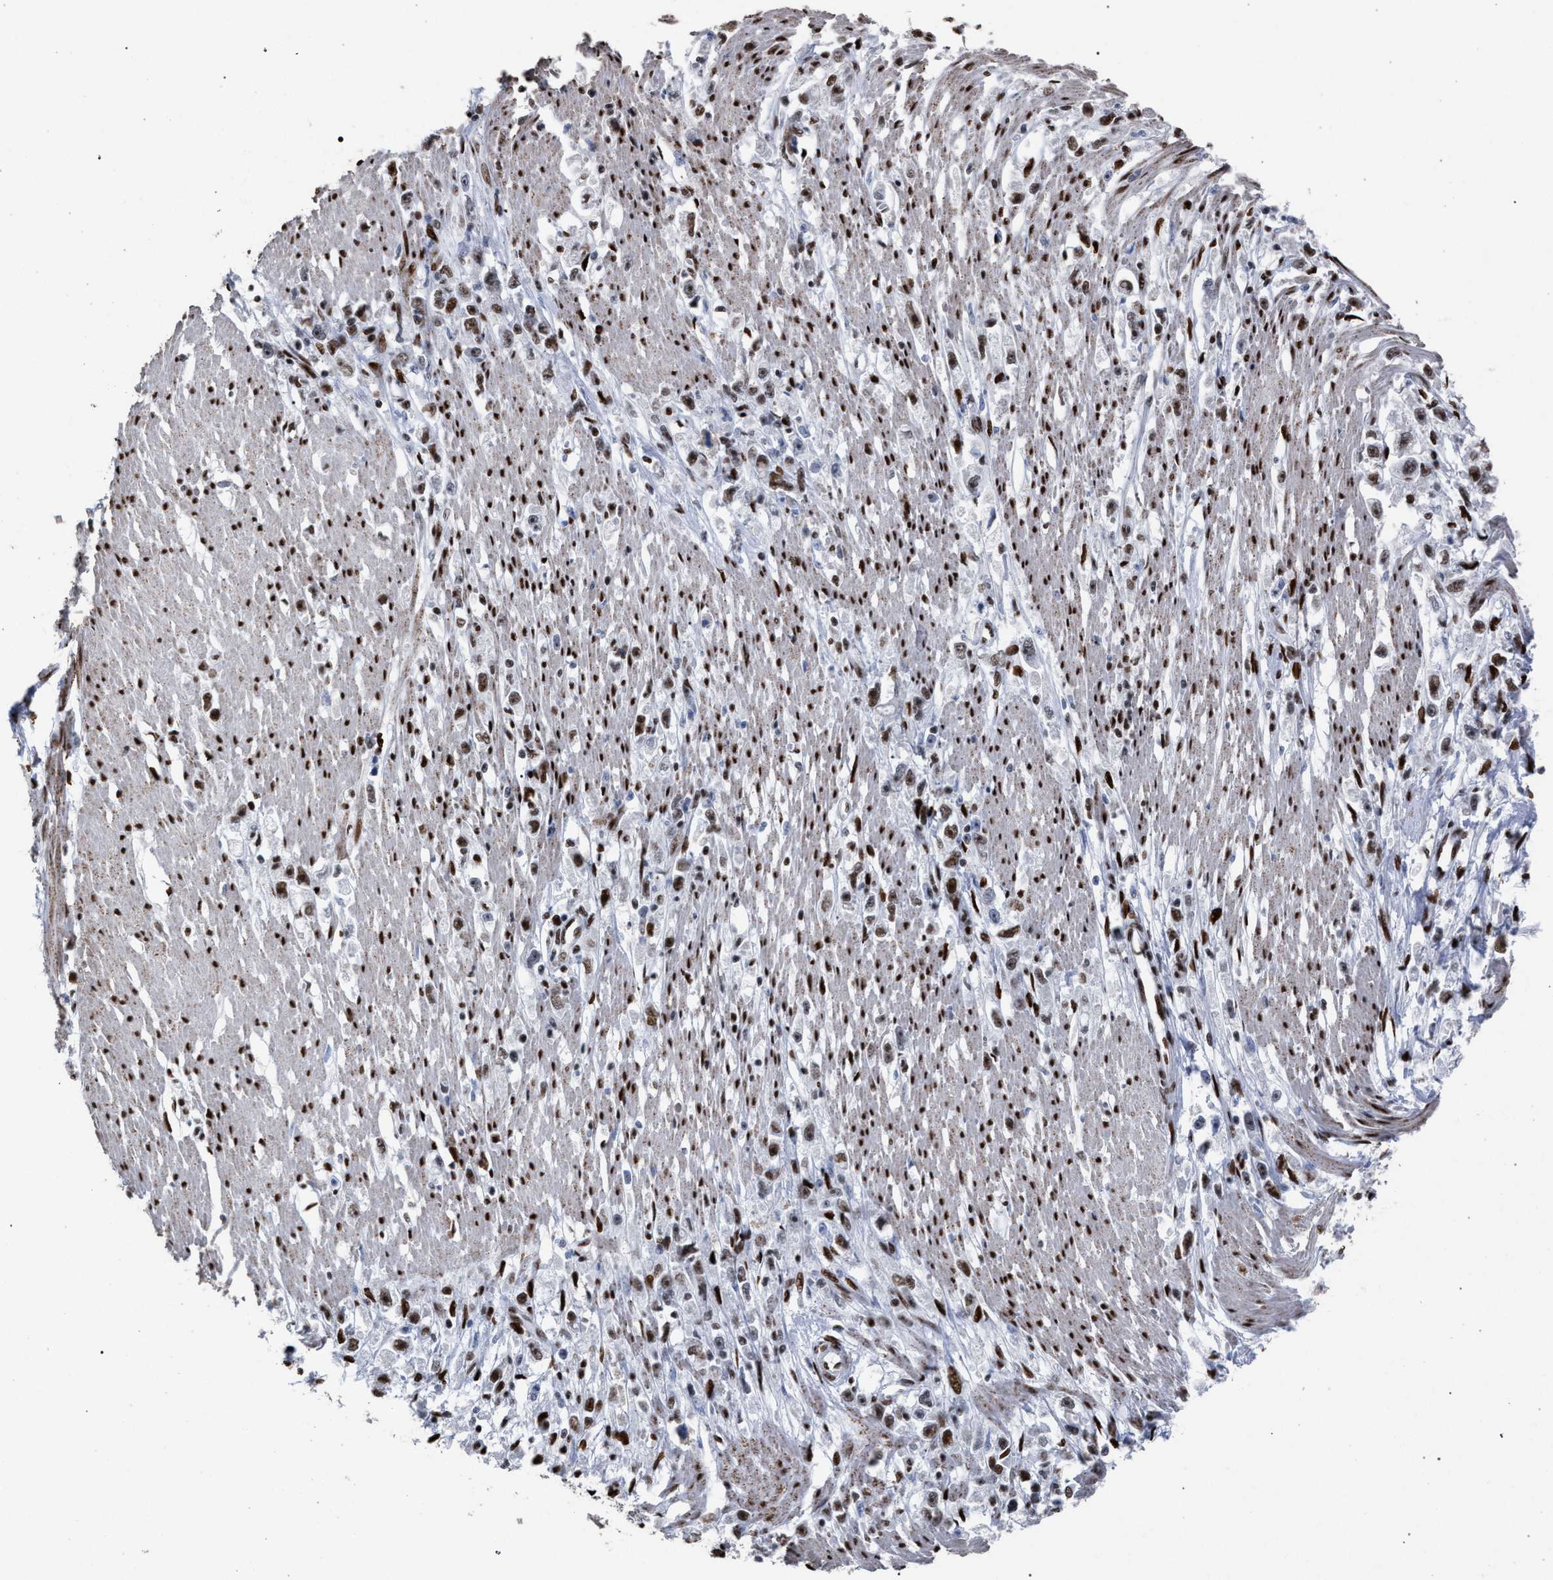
{"staining": {"intensity": "moderate", "quantity": ">75%", "location": "nuclear"}, "tissue": "stomach cancer", "cell_type": "Tumor cells", "image_type": "cancer", "snomed": [{"axis": "morphology", "description": "Adenocarcinoma, NOS"}, {"axis": "topography", "description": "Stomach"}], "caption": "Protein staining of adenocarcinoma (stomach) tissue shows moderate nuclear staining in approximately >75% of tumor cells. (brown staining indicates protein expression, while blue staining denotes nuclei).", "gene": "TP53BP1", "patient": {"sex": "female", "age": 59}}